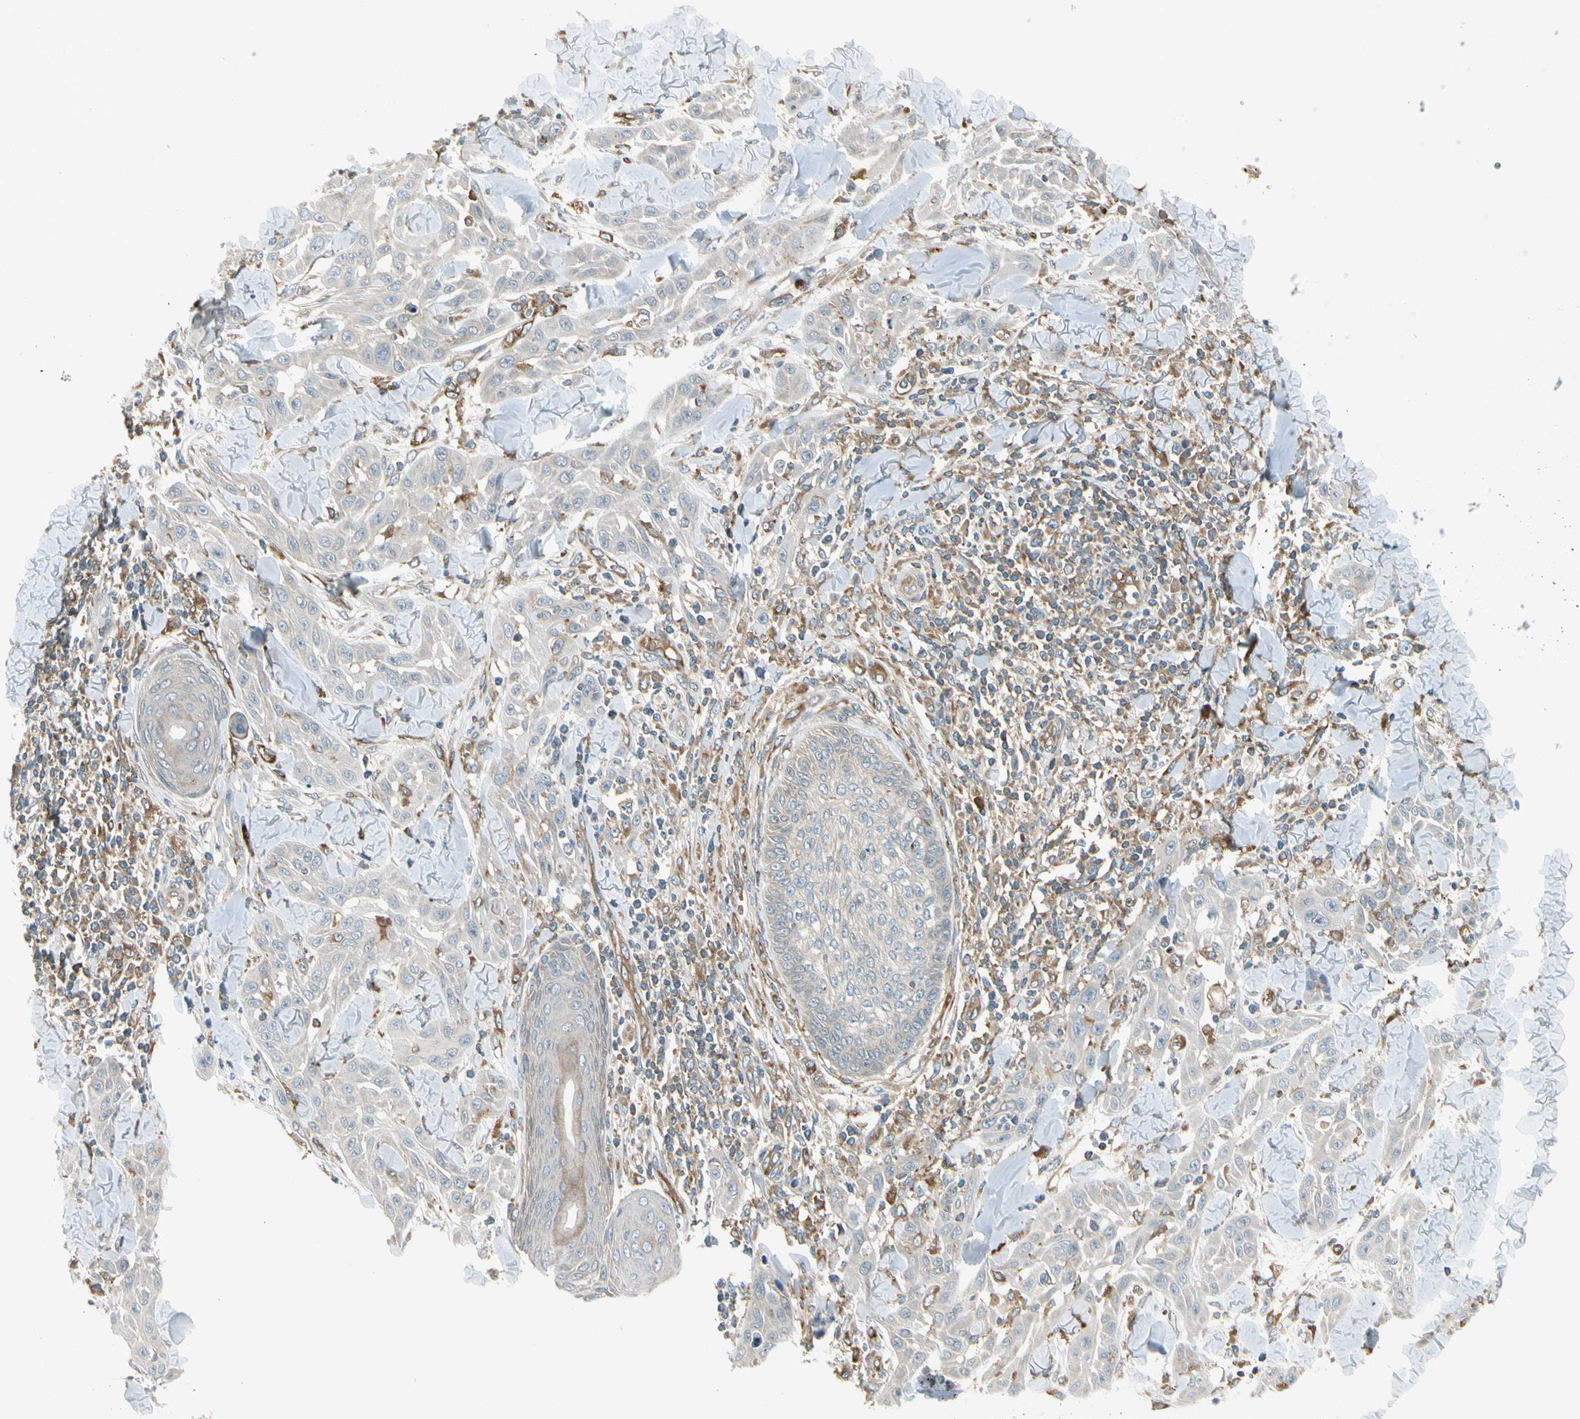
{"staining": {"intensity": "negative", "quantity": "none", "location": "none"}, "tissue": "skin cancer", "cell_type": "Tumor cells", "image_type": "cancer", "snomed": [{"axis": "morphology", "description": "Squamous cell carcinoma, NOS"}, {"axis": "topography", "description": "Skin"}], "caption": "Tumor cells are negative for brown protein staining in skin cancer (squamous cell carcinoma). (DAB immunohistochemistry with hematoxylin counter stain).", "gene": "TRIO", "patient": {"sex": "male", "age": 24}}